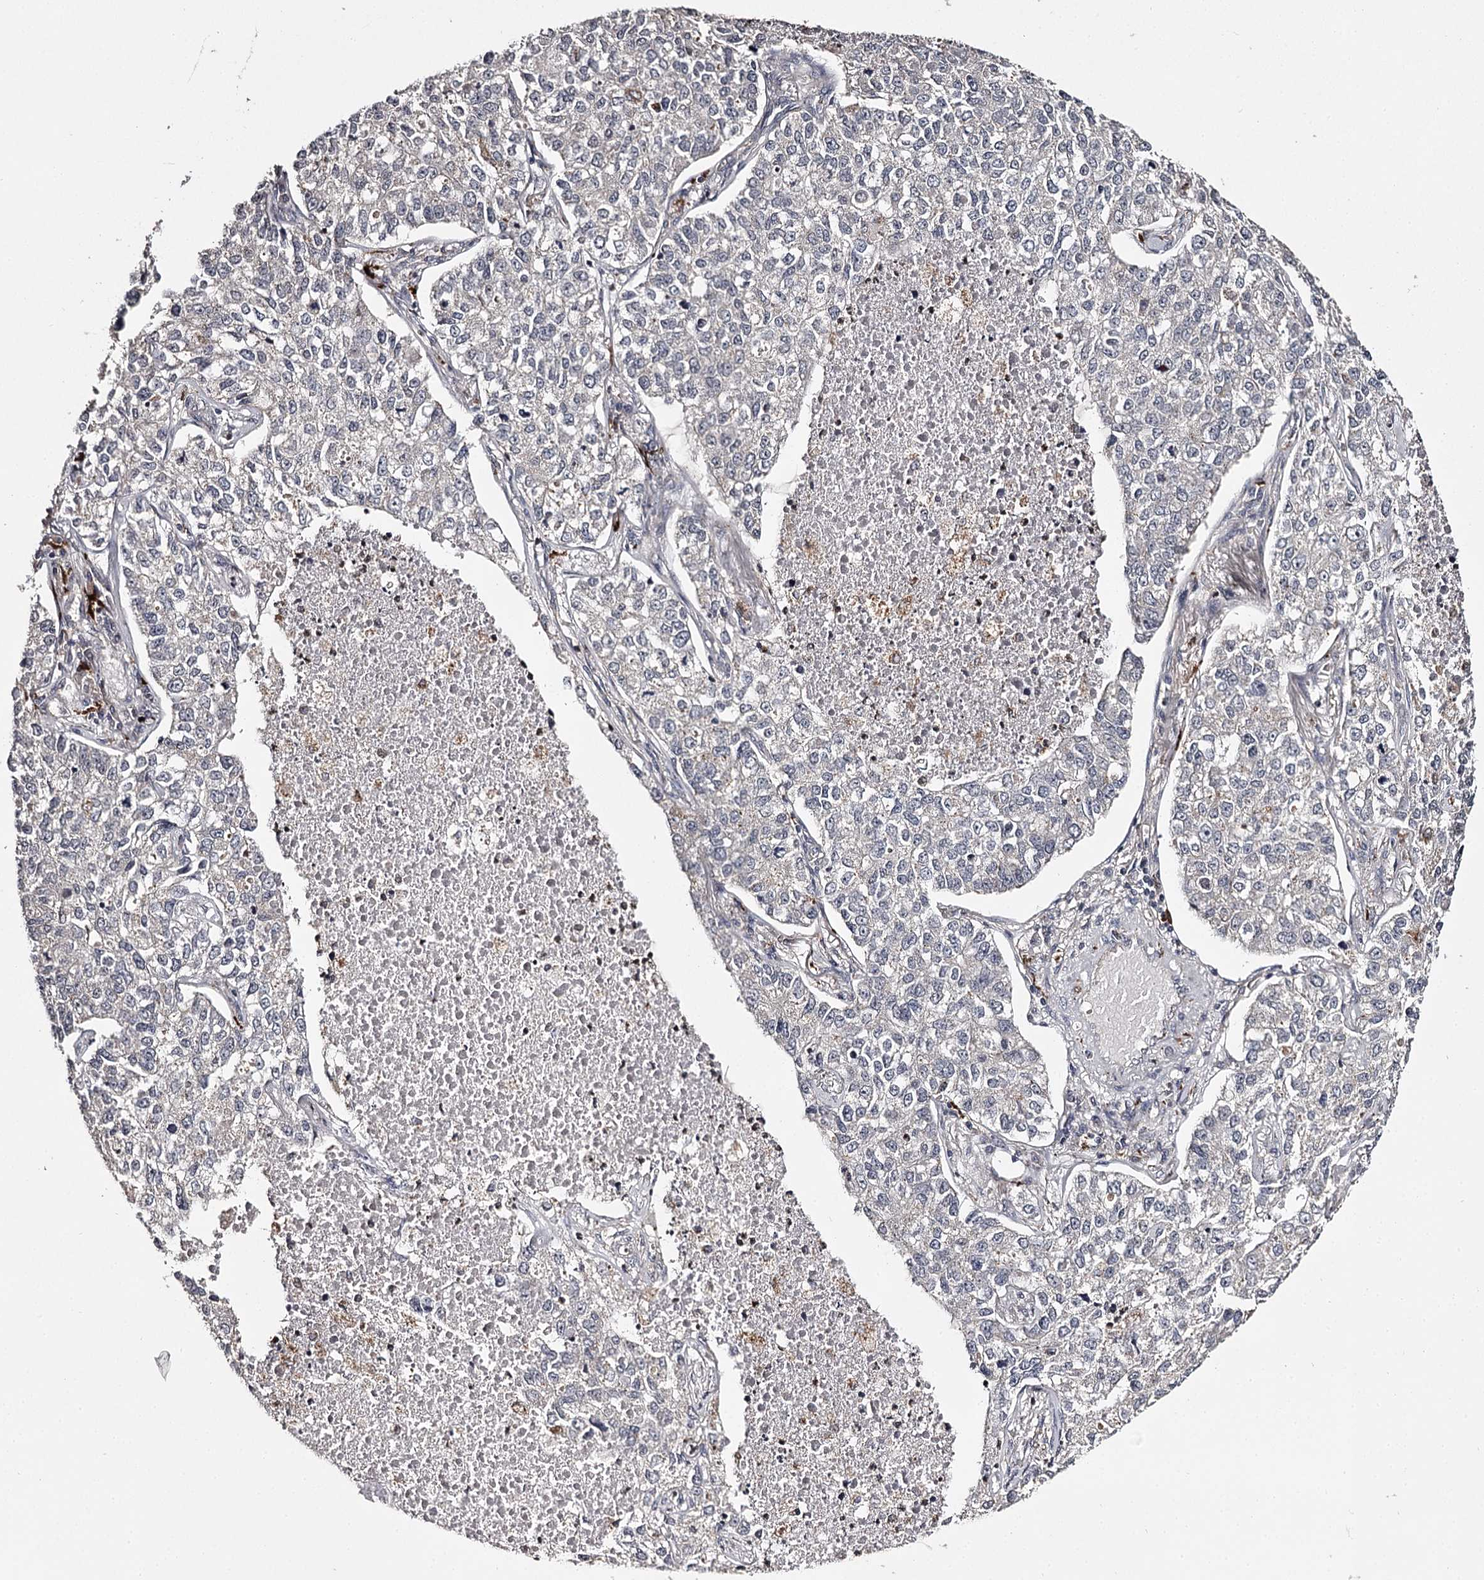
{"staining": {"intensity": "negative", "quantity": "none", "location": "none"}, "tissue": "lung cancer", "cell_type": "Tumor cells", "image_type": "cancer", "snomed": [{"axis": "morphology", "description": "Adenocarcinoma, NOS"}, {"axis": "topography", "description": "Lung"}], "caption": "Immunohistochemistry (IHC) of human adenocarcinoma (lung) displays no positivity in tumor cells. The staining was performed using DAB to visualize the protein expression in brown, while the nuclei were stained in blue with hematoxylin (Magnification: 20x).", "gene": "SLC32A1", "patient": {"sex": "male", "age": 49}}